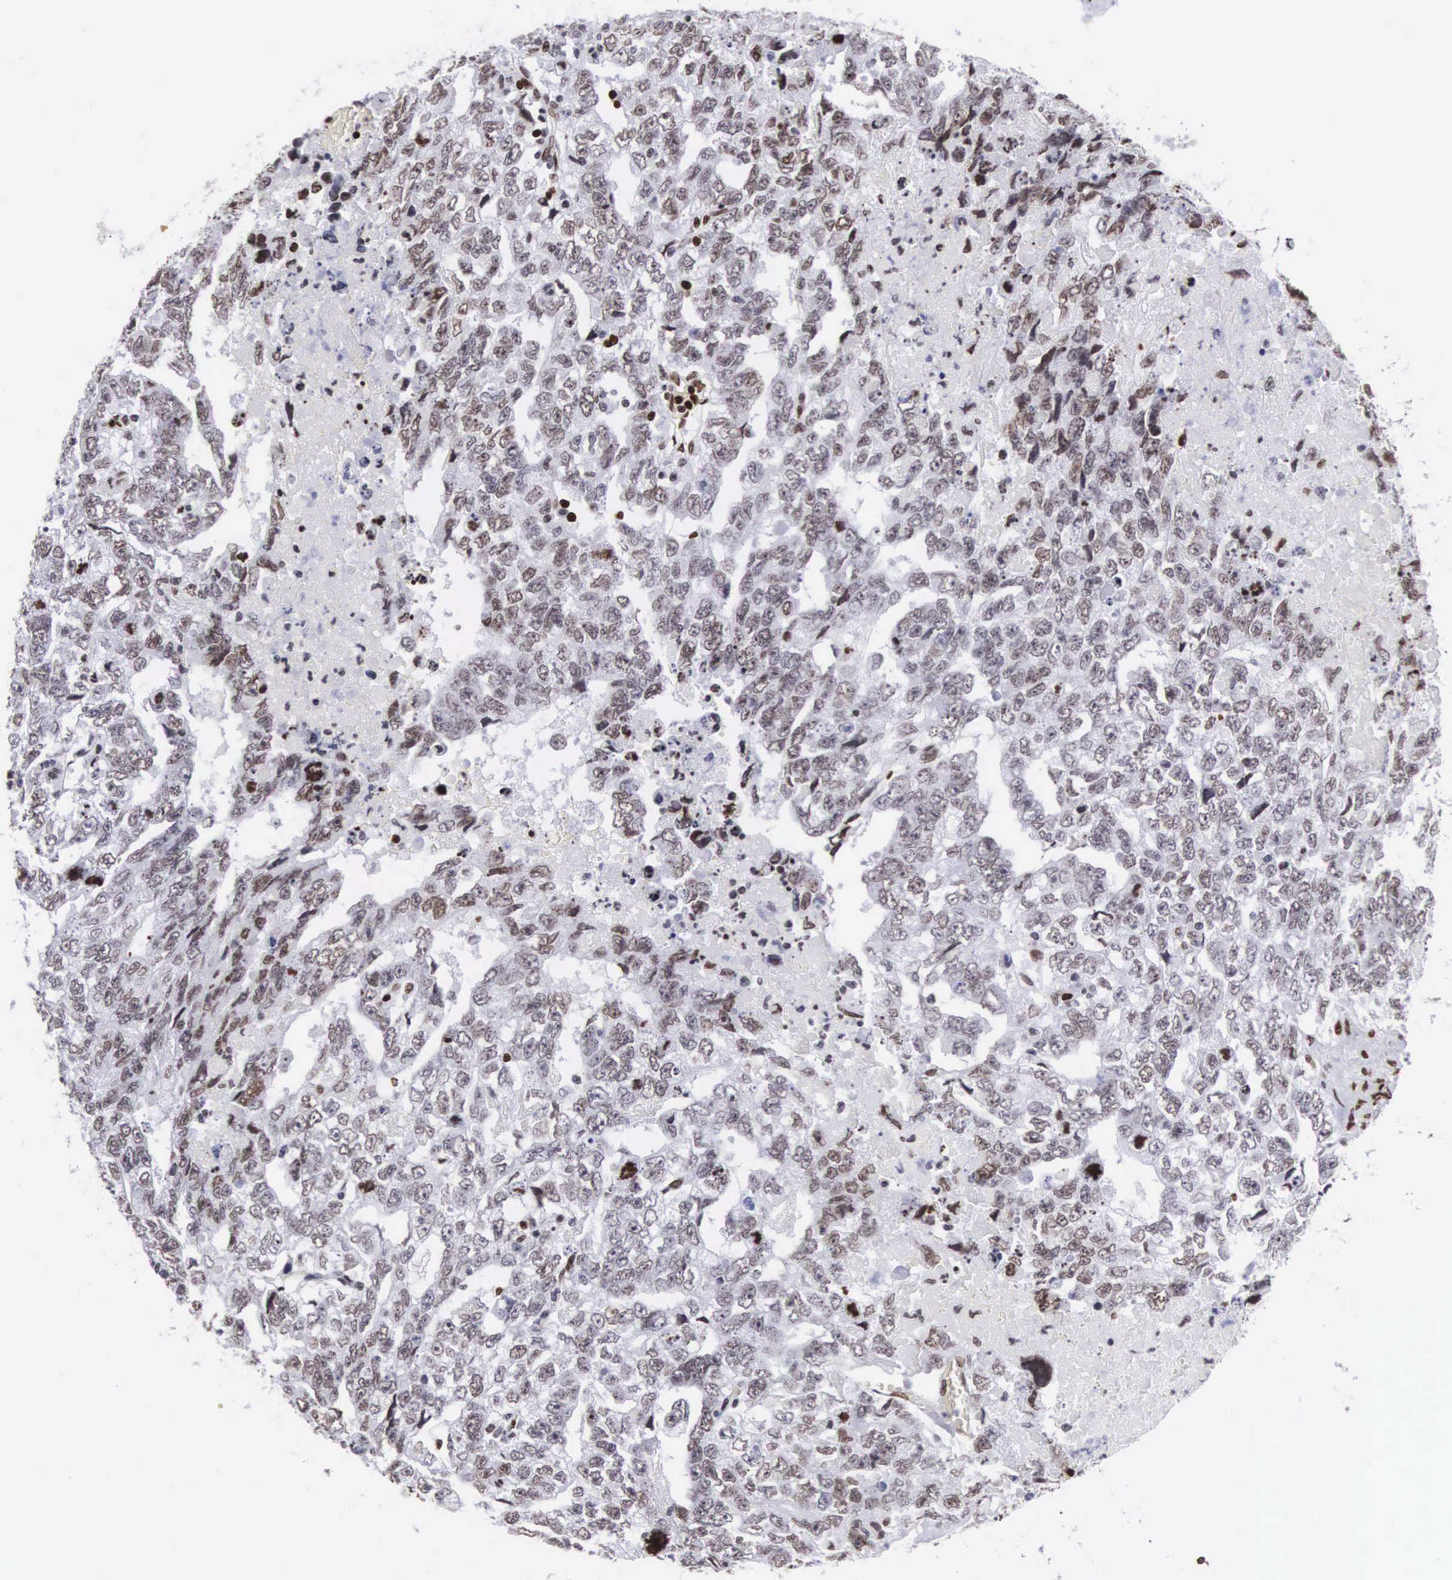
{"staining": {"intensity": "moderate", "quantity": ">75%", "location": "nuclear"}, "tissue": "testis cancer", "cell_type": "Tumor cells", "image_type": "cancer", "snomed": [{"axis": "morphology", "description": "Carcinoma, Embryonal, NOS"}, {"axis": "topography", "description": "Testis"}], "caption": "The immunohistochemical stain shows moderate nuclear positivity in tumor cells of embryonal carcinoma (testis) tissue.", "gene": "MECP2", "patient": {"sex": "male", "age": 36}}